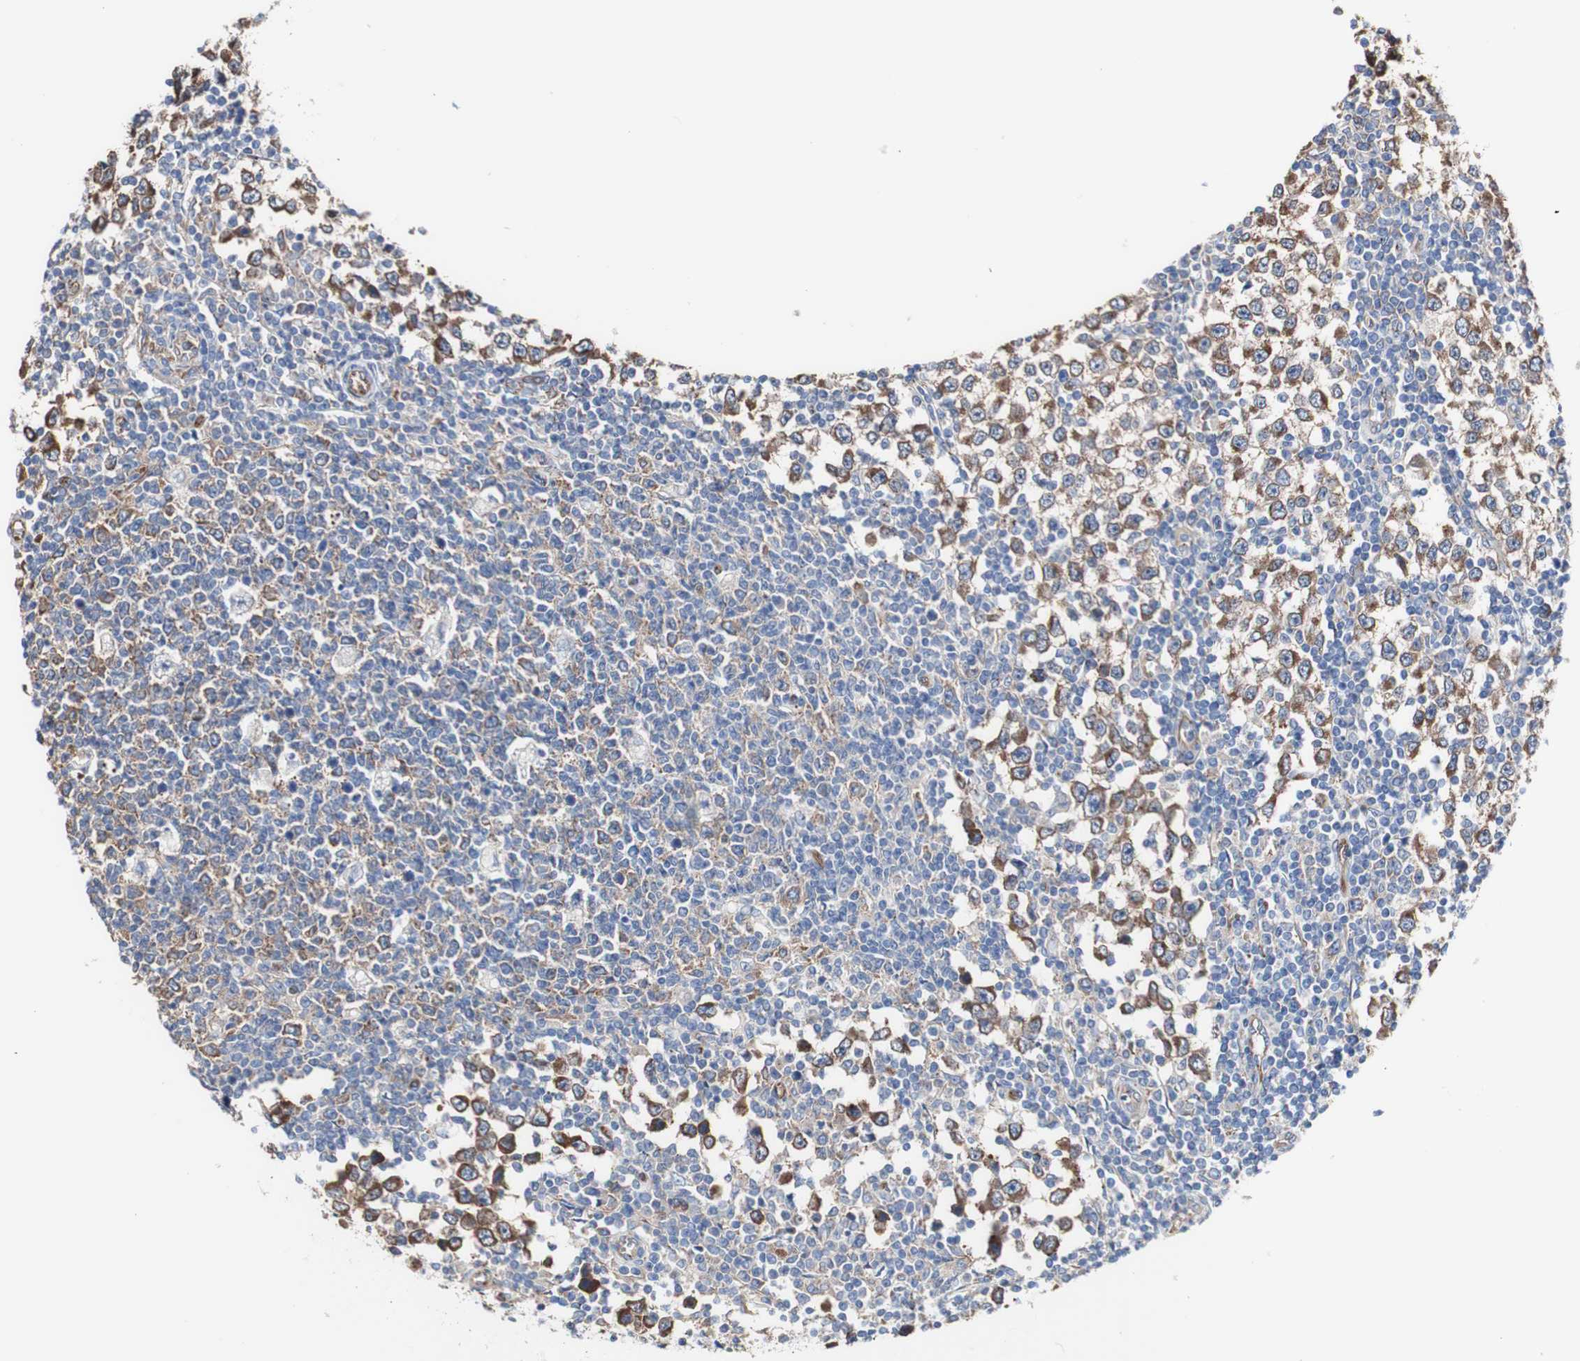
{"staining": {"intensity": "moderate", "quantity": ">75%", "location": "cytoplasmic/membranous"}, "tissue": "testis cancer", "cell_type": "Tumor cells", "image_type": "cancer", "snomed": [{"axis": "morphology", "description": "Seminoma, NOS"}, {"axis": "topography", "description": "Testis"}], "caption": "IHC of testis seminoma displays medium levels of moderate cytoplasmic/membranous expression in about >75% of tumor cells. (DAB (3,3'-diaminobenzidine) IHC with brightfield microscopy, high magnification).", "gene": "LRIG3", "patient": {"sex": "male", "age": 65}}